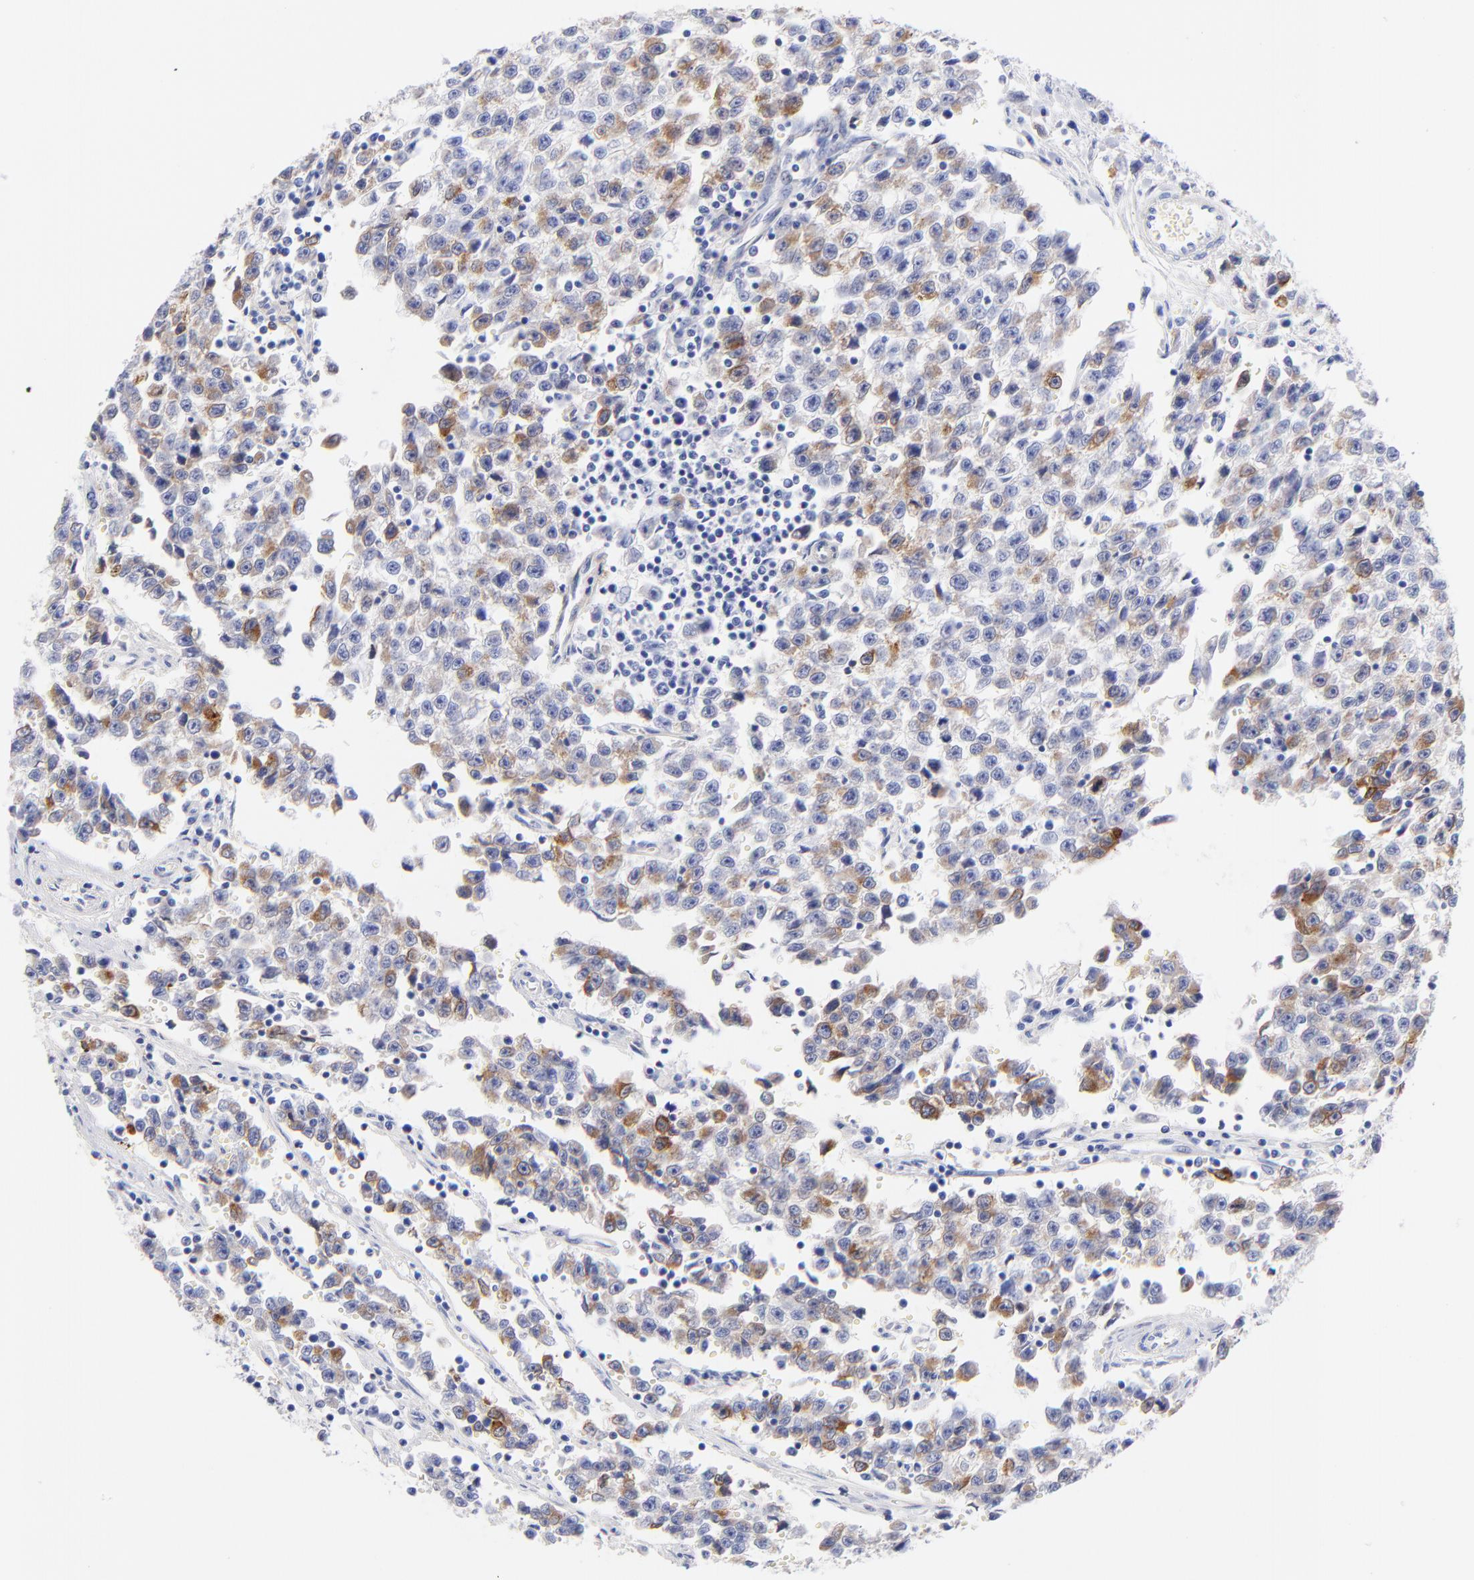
{"staining": {"intensity": "moderate", "quantity": "25%-75%", "location": "cytoplasmic/membranous"}, "tissue": "testis cancer", "cell_type": "Tumor cells", "image_type": "cancer", "snomed": [{"axis": "morphology", "description": "Seminoma, NOS"}, {"axis": "topography", "description": "Testis"}], "caption": "High-magnification brightfield microscopy of testis cancer stained with DAB (3,3'-diaminobenzidine) (brown) and counterstained with hematoxylin (blue). tumor cells exhibit moderate cytoplasmic/membranous expression is seen in approximately25%-75% of cells.", "gene": "C1QTNF6", "patient": {"sex": "male", "age": 35}}